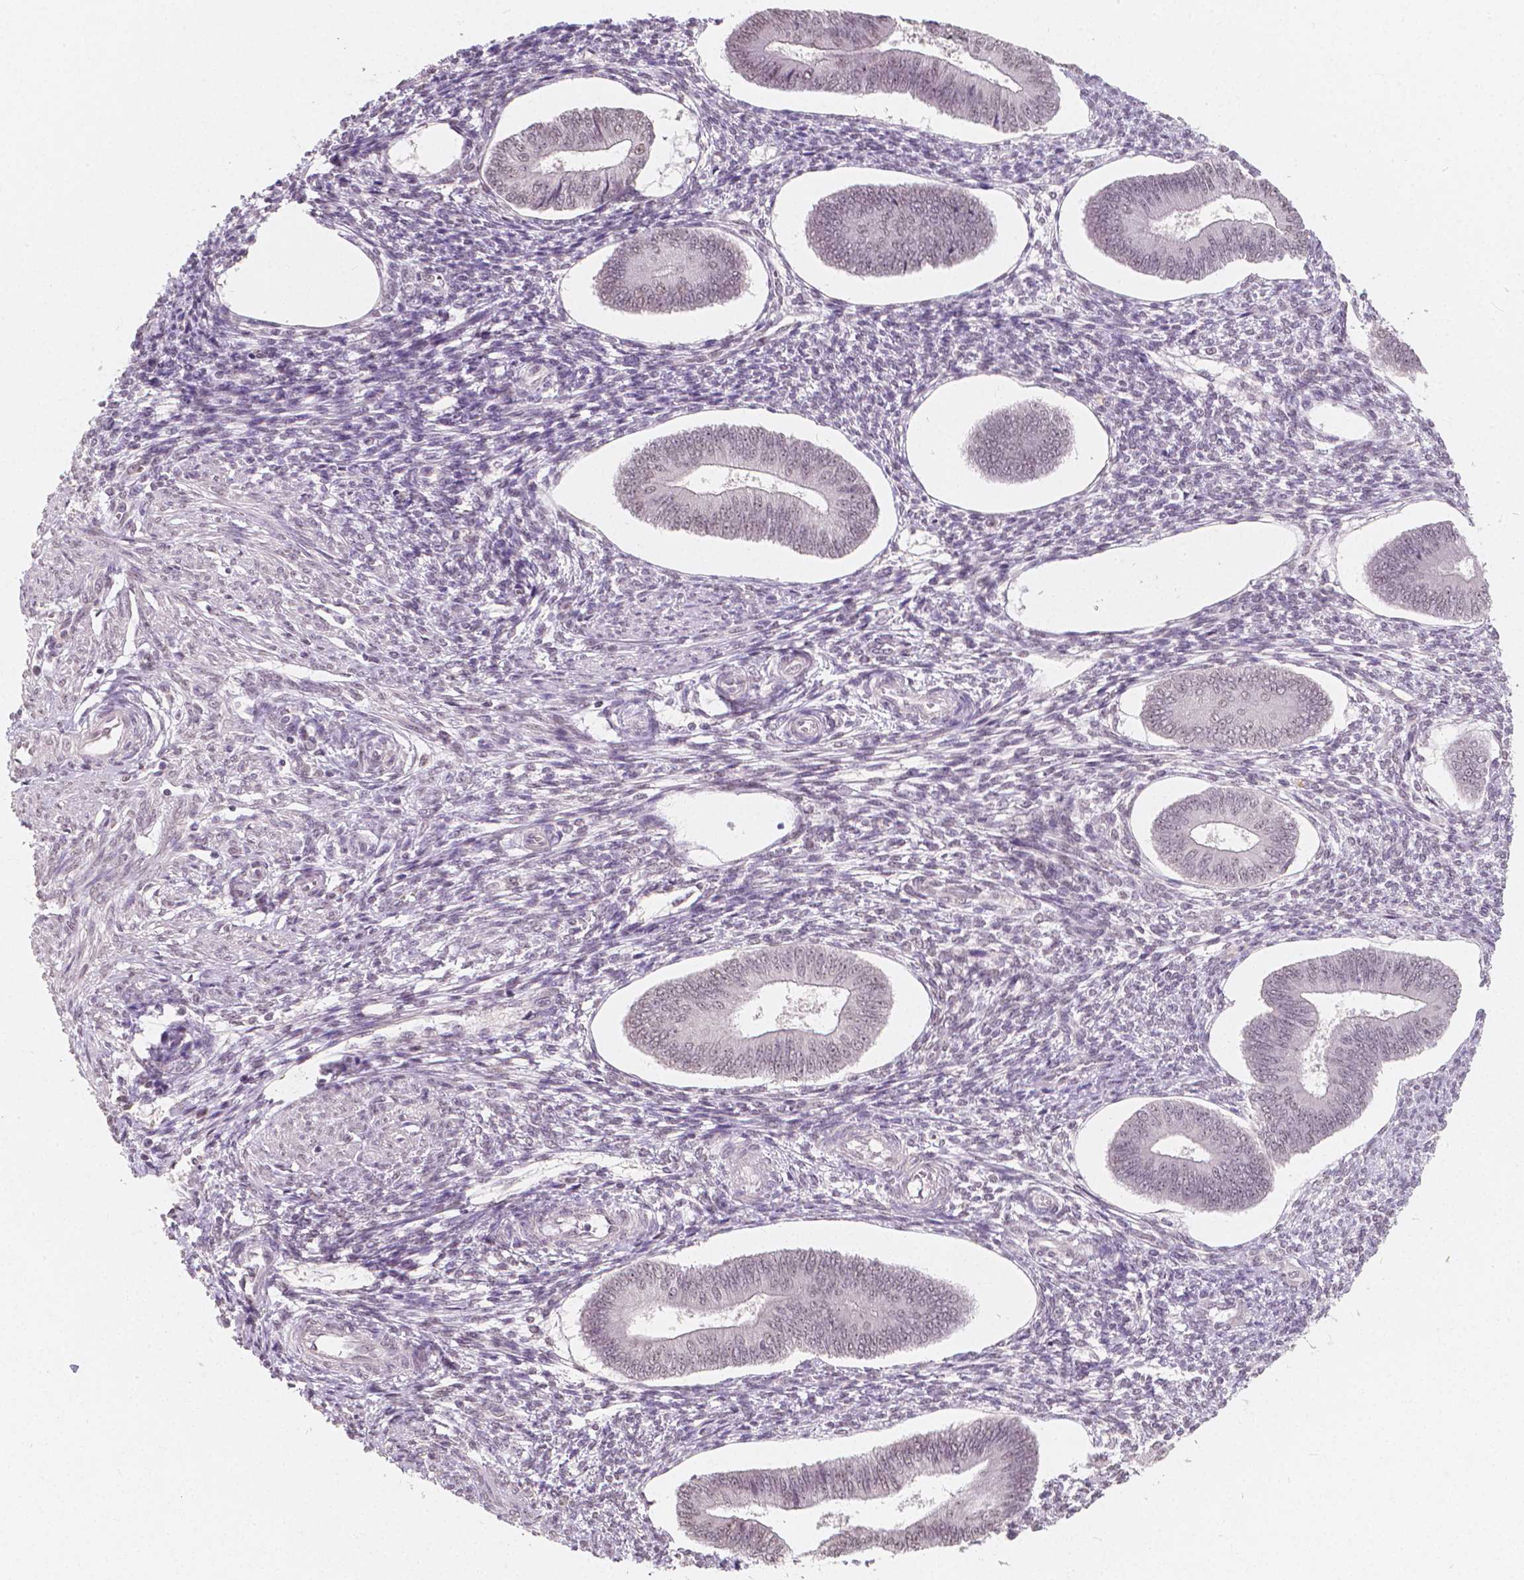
{"staining": {"intensity": "negative", "quantity": "none", "location": "none"}, "tissue": "endometrium", "cell_type": "Cells in endometrial stroma", "image_type": "normal", "snomed": [{"axis": "morphology", "description": "Normal tissue, NOS"}, {"axis": "topography", "description": "Endometrium"}], "caption": "DAB immunohistochemical staining of benign human endometrium displays no significant staining in cells in endometrial stroma. The staining was performed using DAB to visualize the protein expression in brown, while the nuclei were stained in blue with hematoxylin (Magnification: 20x).", "gene": "NOLC1", "patient": {"sex": "female", "age": 42}}